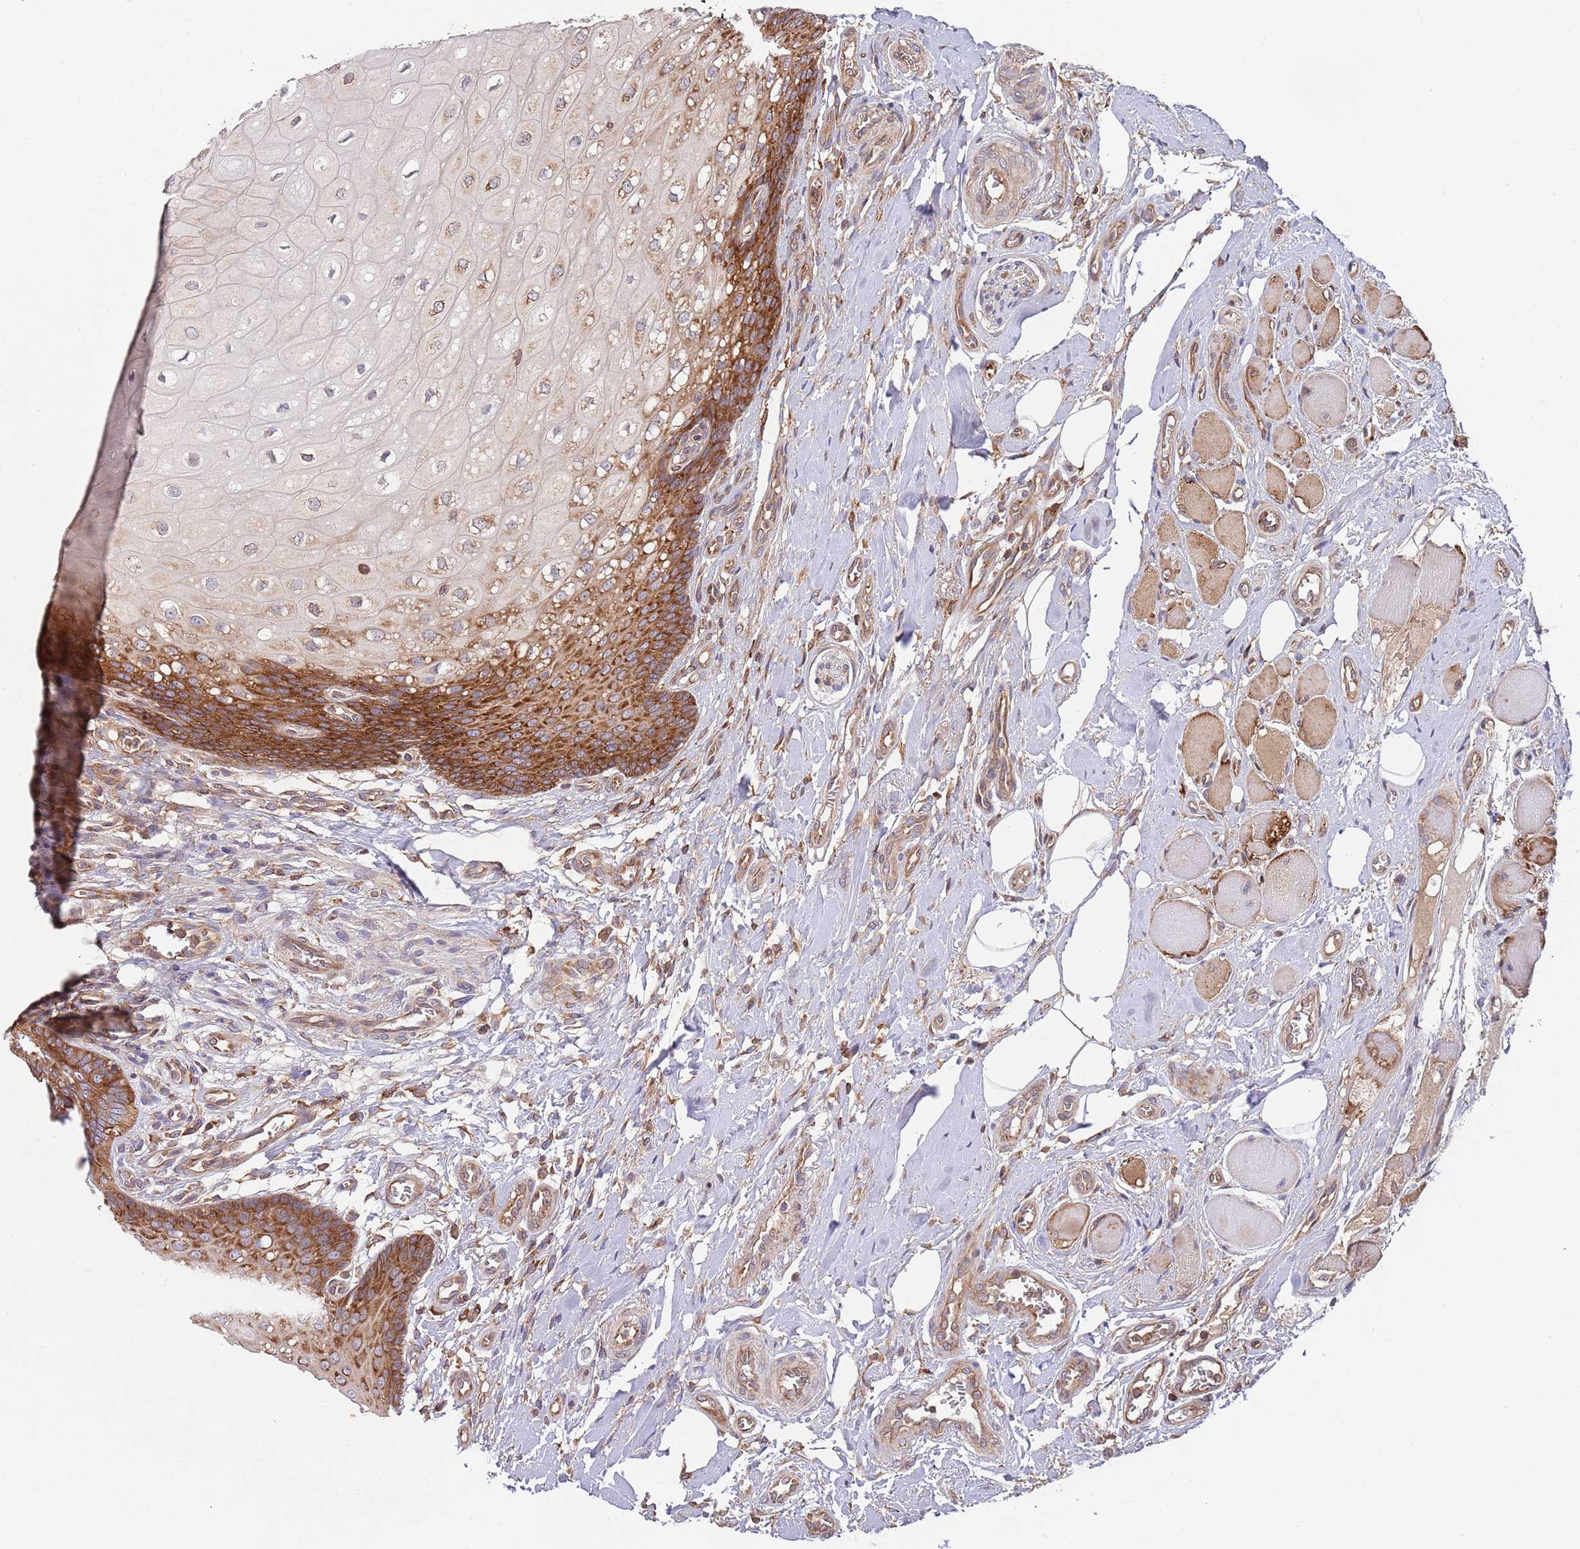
{"staining": {"intensity": "strong", "quantity": "25%-75%", "location": "cytoplasmic/membranous"}, "tissue": "oral mucosa", "cell_type": "Squamous epithelial cells", "image_type": "normal", "snomed": [{"axis": "morphology", "description": "Normal tissue, NOS"}, {"axis": "morphology", "description": "Squamous cell carcinoma, NOS"}, {"axis": "topography", "description": "Oral tissue"}, {"axis": "topography", "description": "Tounge, NOS"}, {"axis": "topography", "description": "Head-Neck"}], "caption": "Strong cytoplasmic/membranous expression for a protein is seen in about 25%-75% of squamous epithelial cells of normal oral mucosa using IHC.", "gene": "RNF19B", "patient": {"sex": "male", "age": 79}}